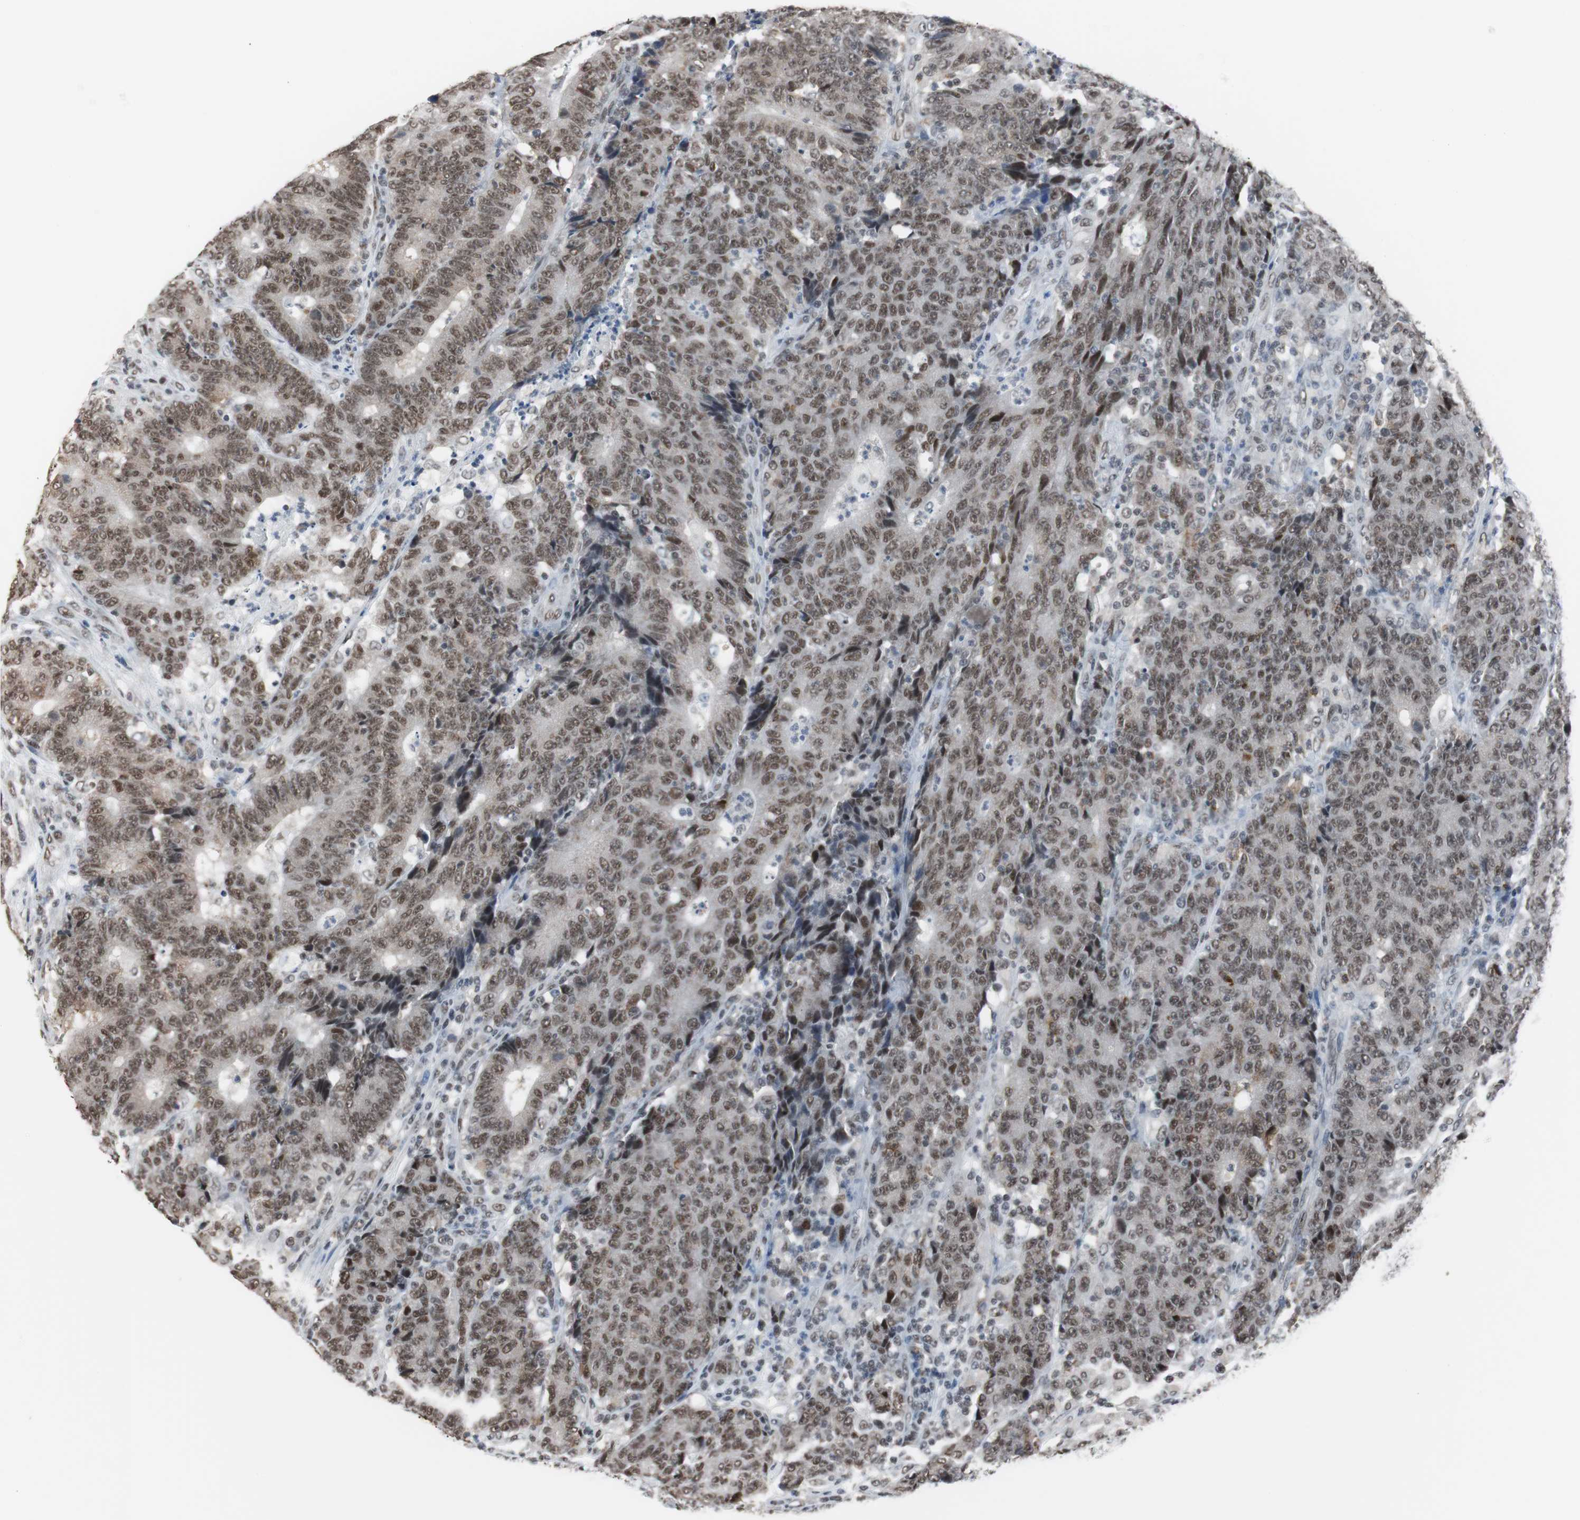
{"staining": {"intensity": "moderate", "quantity": ">75%", "location": "nuclear"}, "tissue": "colorectal cancer", "cell_type": "Tumor cells", "image_type": "cancer", "snomed": [{"axis": "morphology", "description": "Normal tissue, NOS"}, {"axis": "morphology", "description": "Adenocarcinoma, NOS"}, {"axis": "topography", "description": "Colon"}], "caption": "Immunohistochemistry of human adenocarcinoma (colorectal) exhibits medium levels of moderate nuclear staining in approximately >75% of tumor cells.", "gene": "TAF7", "patient": {"sex": "female", "age": 75}}